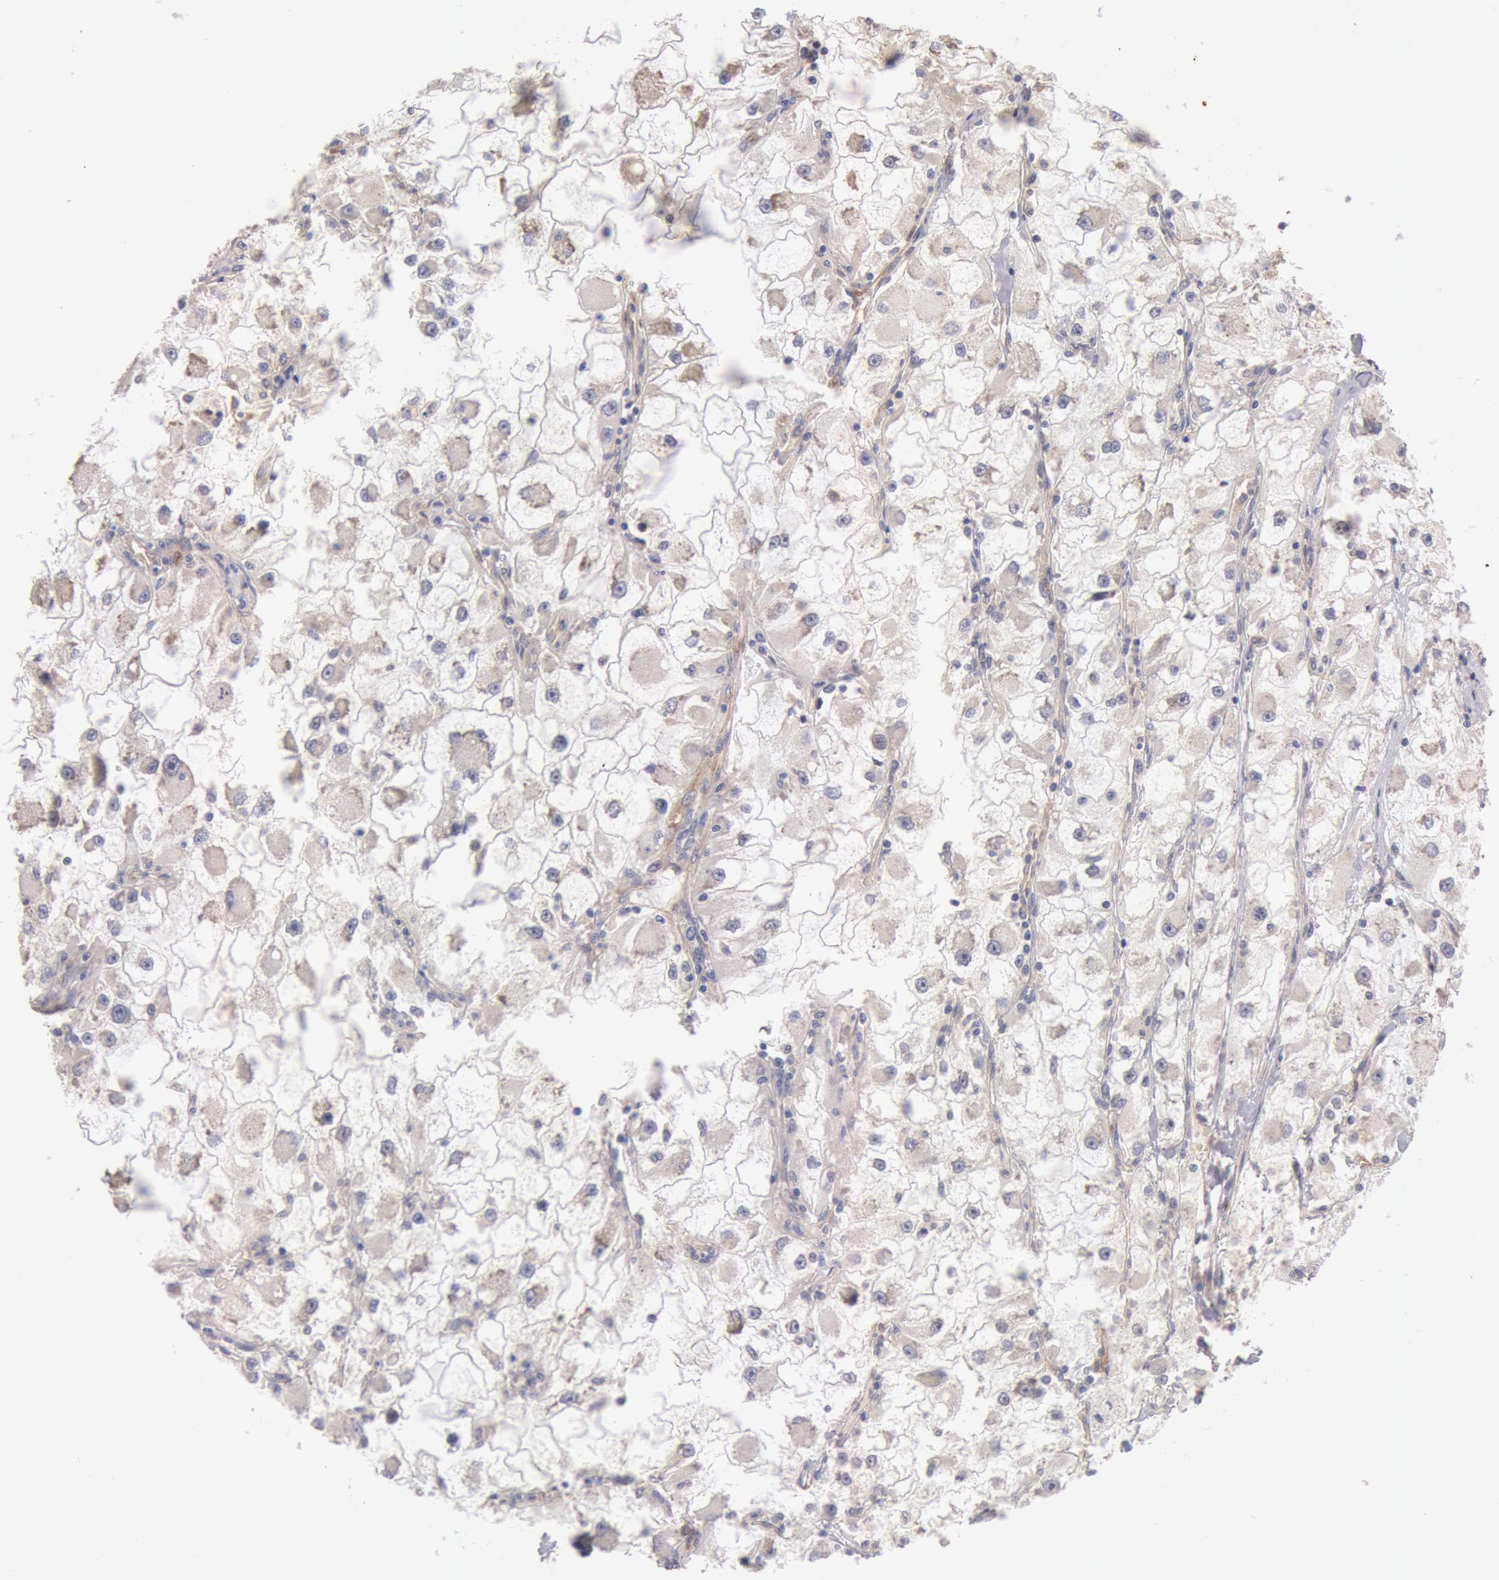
{"staining": {"intensity": "negative", "quantity": "none", "location": "none"}, "tissue": "renal cancer", "cell_type": "Tumor cells", "image_type": "cancer", "snomed": [{"axis": "morphology", "description": "Adenocarcinoma, NOS"}, {"axis": "topography", "description": "Kidney"}], "caption": "Tumor cells are negative for brown protein staining in adenocarcinoma (renal). The staining is performed using DAB (3,3'-diaminobenzidine) brown chromogen with nuclei counter-stained in using hematoxylin.", "gene": "DNAJA1", "patient": {"sex": "female", "age": 73}}